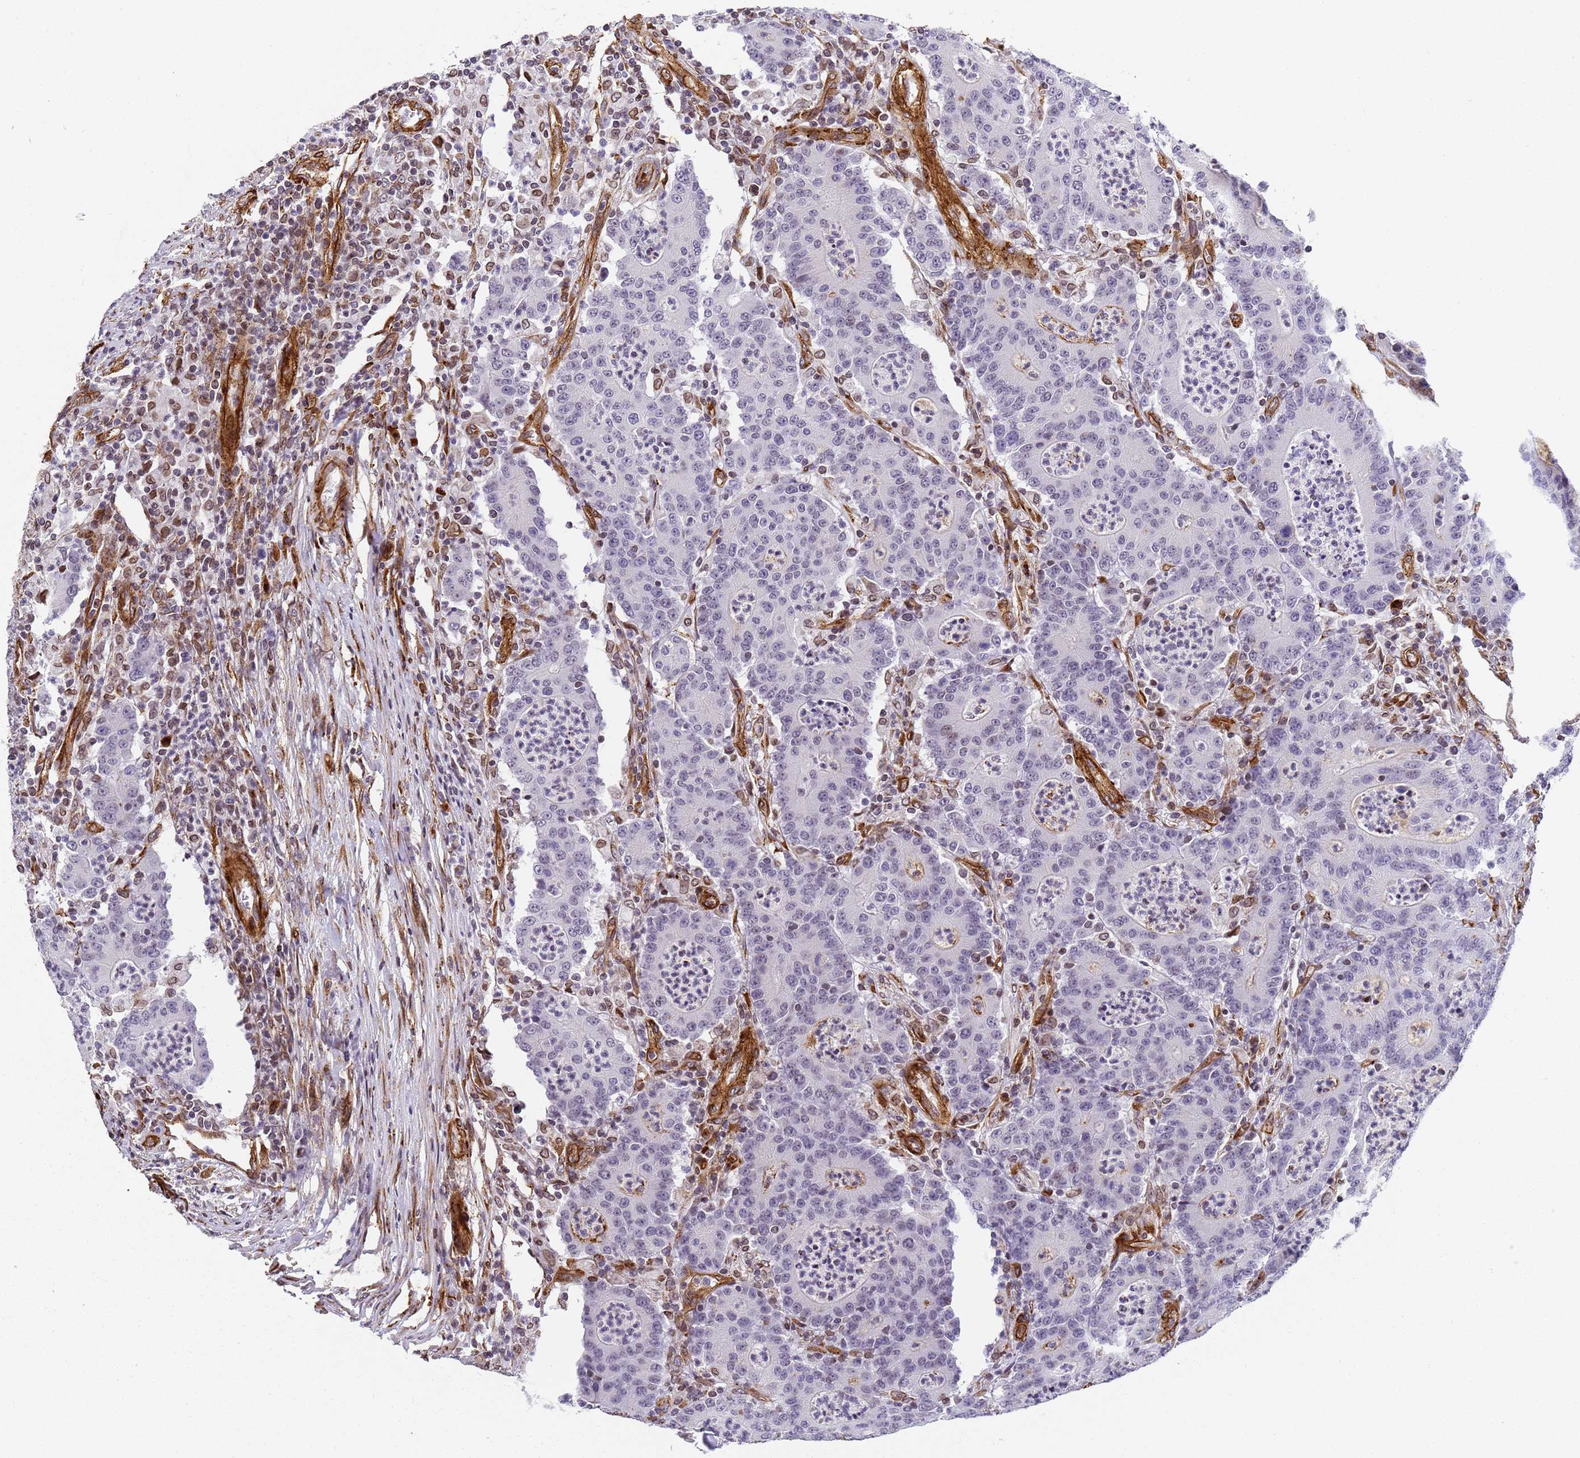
{"staining": {"intensity": "negative", "quantity": "none", "location": "none"}, "tissue": "colorectal cancer", "cell_type": "Tumor cells", "image_type": "cancer", "snomed": [{"axis": "morphology", "description": "Adenocarcinoma, NOS"}, {"axis": "topography", "description": "Colon"}], "caption": "Photomicrograph shows no significant protein staining in tumor cells of colorectal cancer. Nuclei are stained in blue.", "gene": "IGFBP7", "patient": {"sex": "male", "age": 83}}